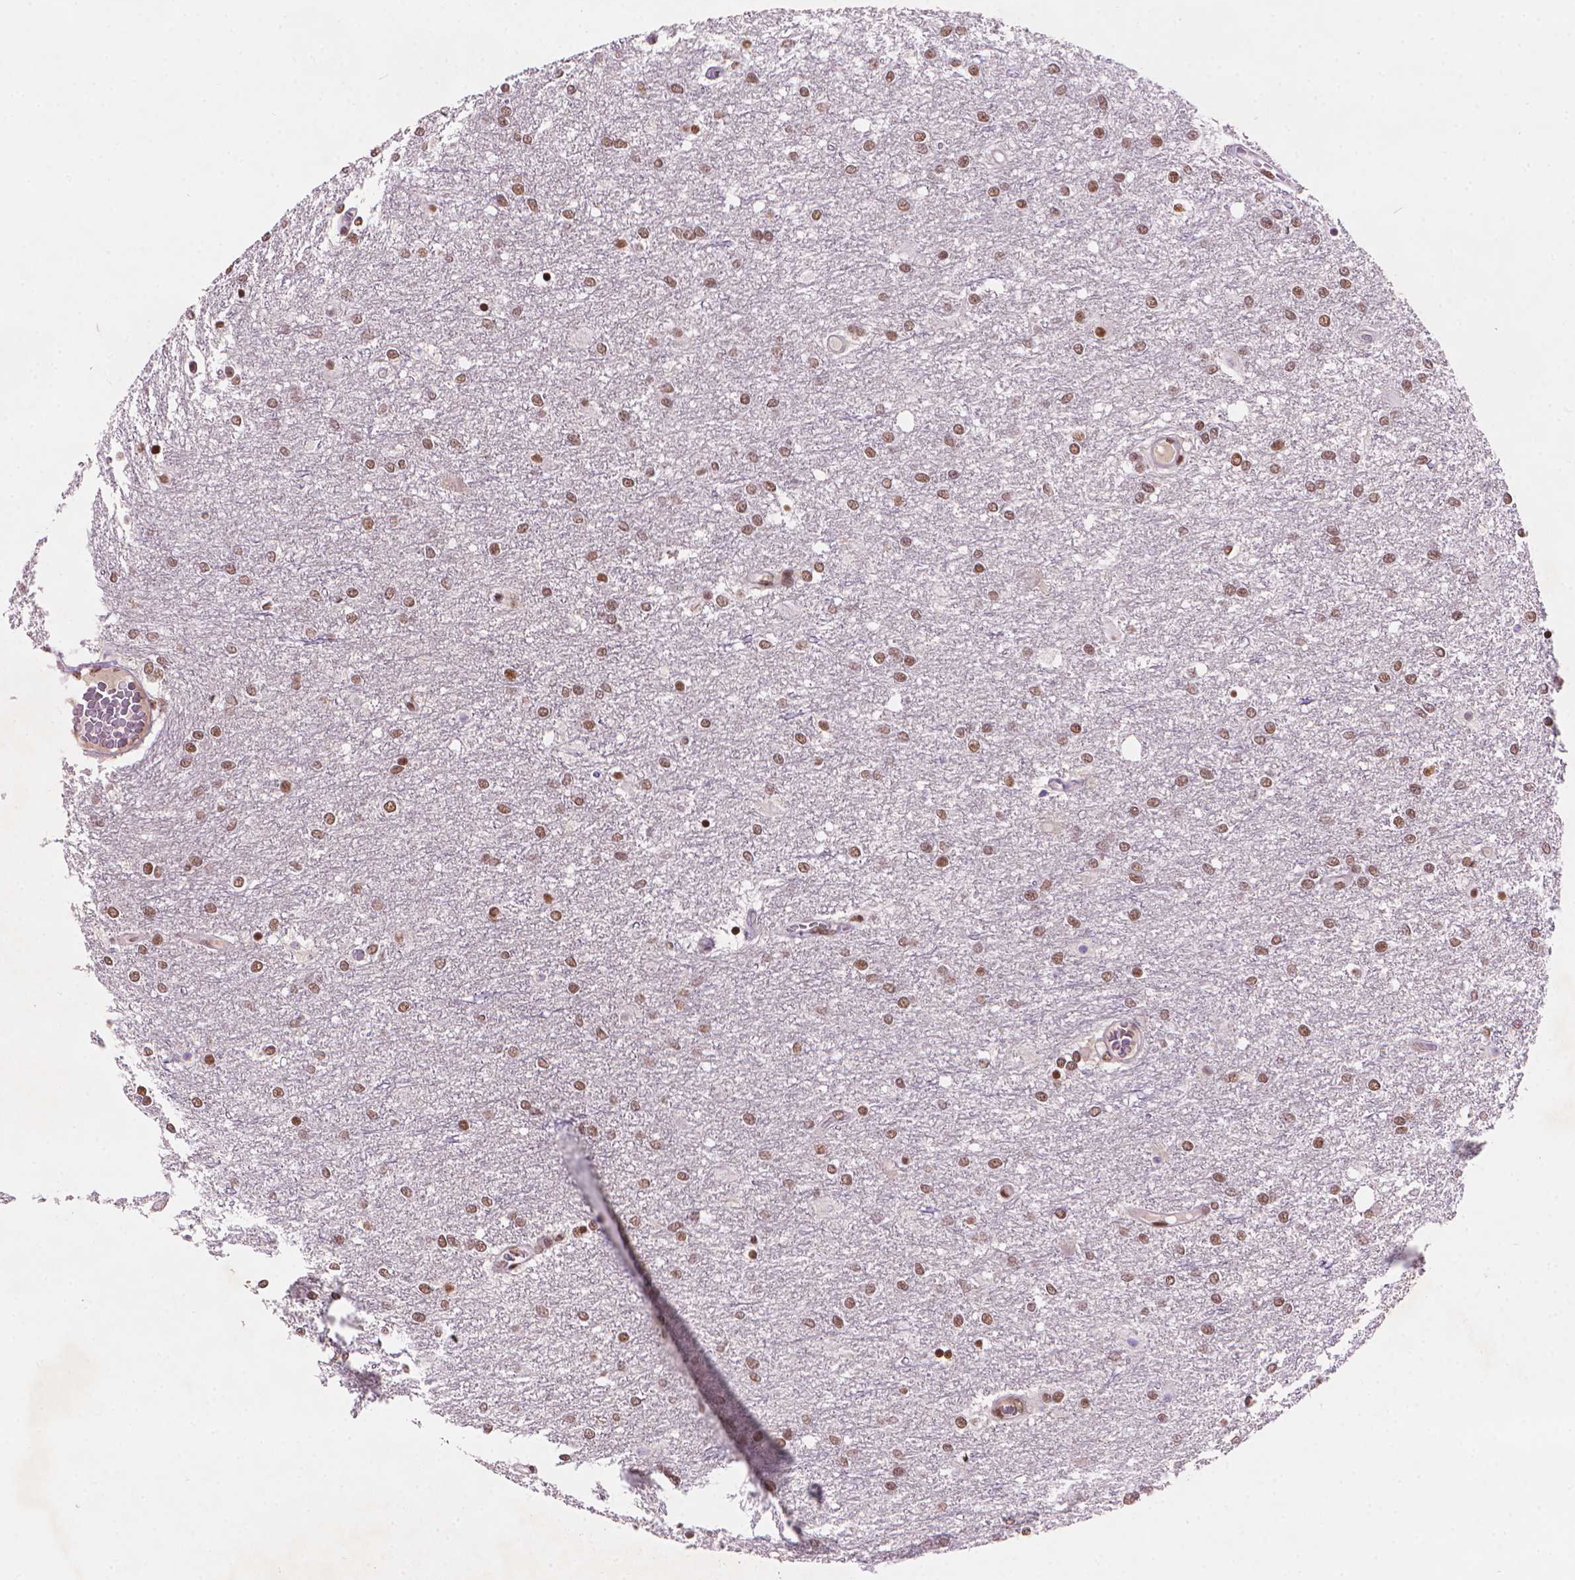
{"staining": {"intensity": "moderate", "quantity": ">75%", "location": "nuclear"}, "tissue": "glioma", "cell_type": "Tumor cells", "image_type": "cancer", "snomed": [{"axis": "morphology", "description": "Glioma, malignant, High grade"}, {"axis": "topography", "description": "Brain"}], "caption": "The immunohistochemical stain shows moderate nuclear staining in tumor cells of glioma tissue. The protein is stained brown, and the nuclei are stained in blue (DAB (3,3'-diaminobenzidine) IHC with brightfield microscopy, high magnification).", "gene": "RPA4", "patient": {"sex": "female", "age": 61}}